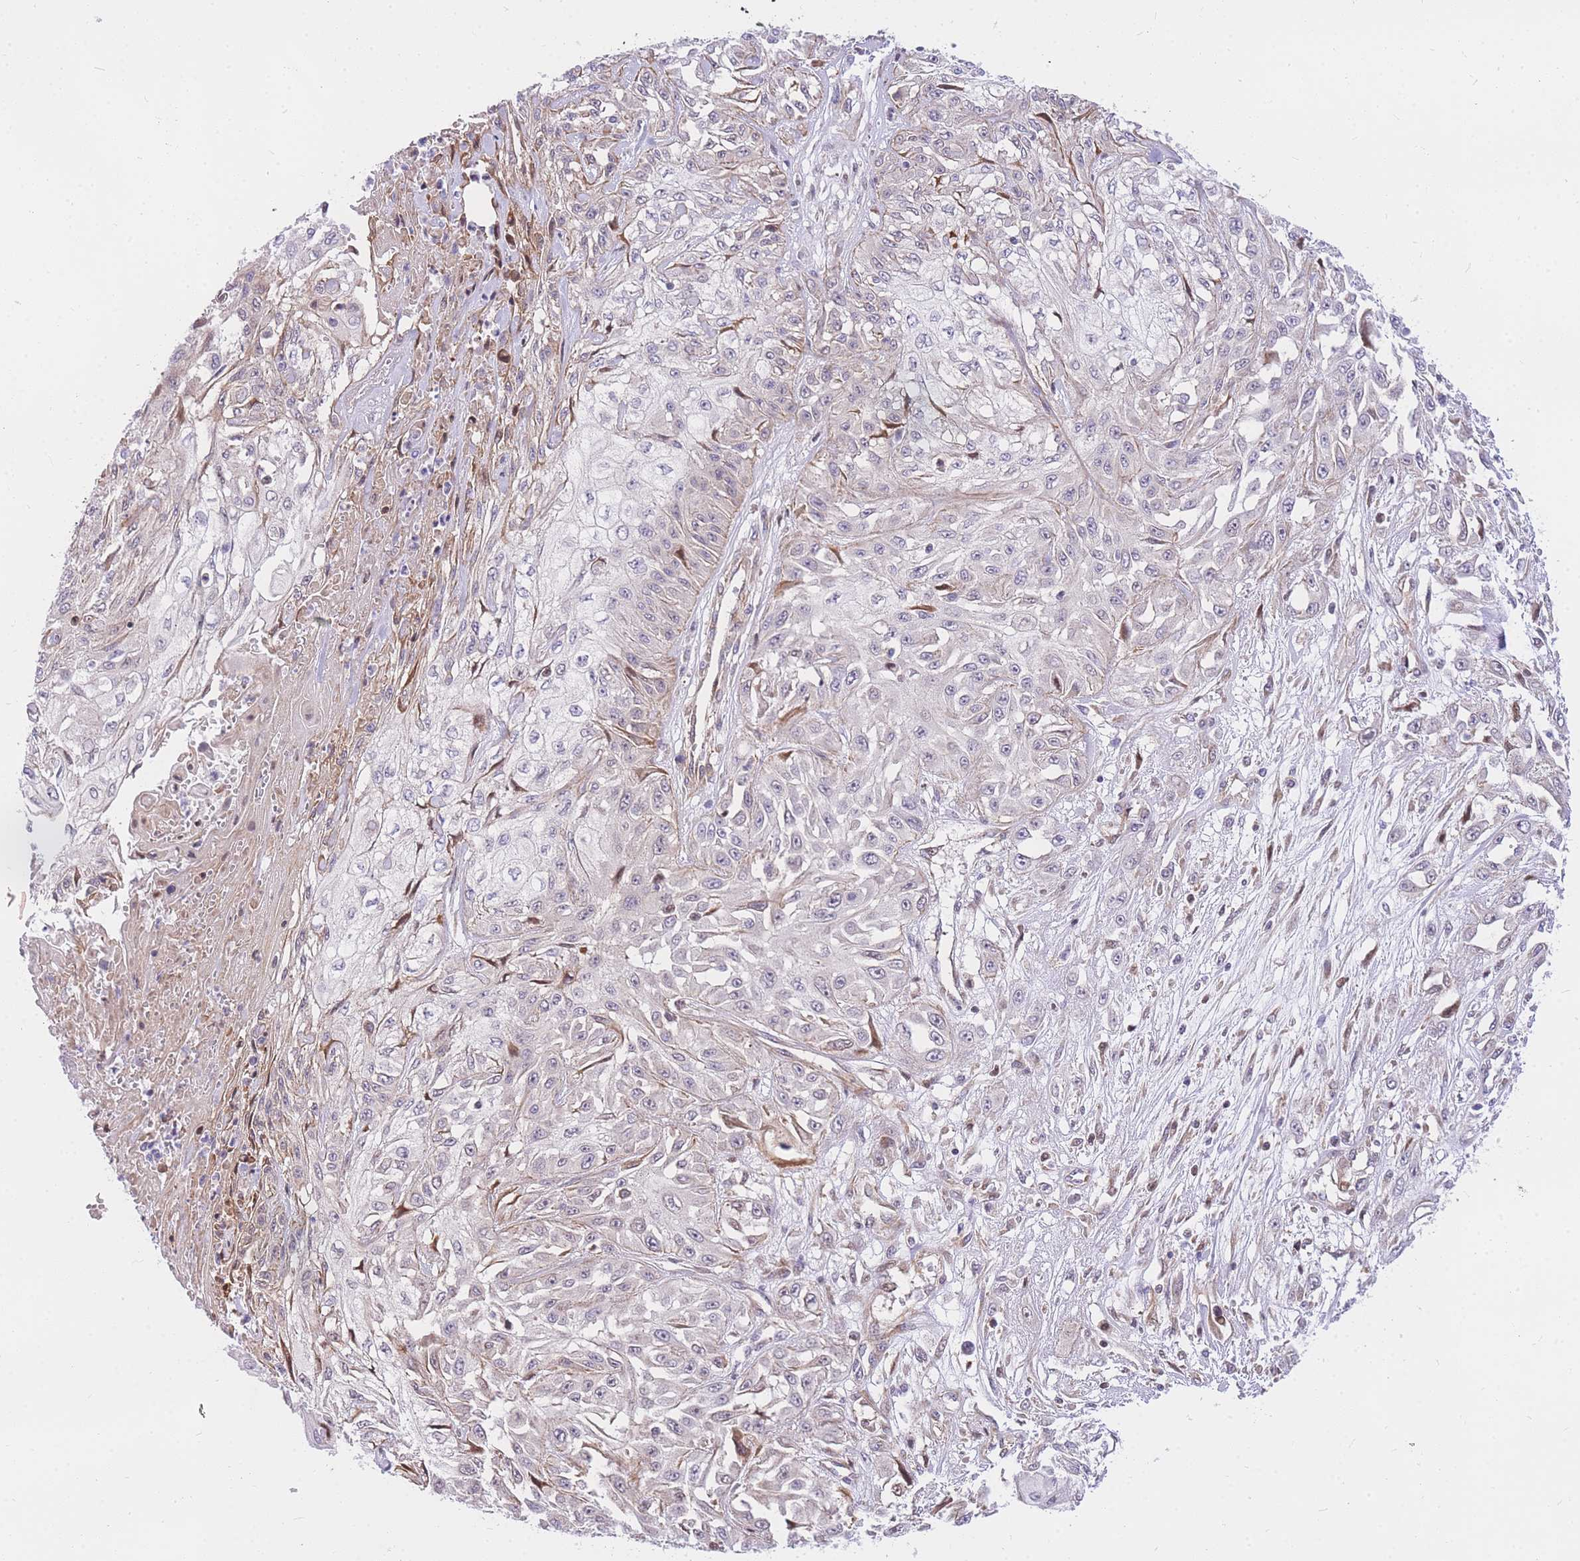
{"staining": {"intensity": "weak", "quantity": "<25%", "location": "cytoplasmic/membranous"}, "tissue": "skin cancer", "cell_type": "Tumor cells", "image_type": "cancer", "snomed": [{"axis": "morphology", "description": "Squamous cell carcinoma, NOS"}, {"axis": "morphology", "description": "Squamous cell carcinoma, metastatic, NOS"}, {"axis": "topography", "description": "Skin"}, {"axis": "topography", "description": "Lymph node"}], "caption": "Immunohistochemical staining of skin metastatic squamous cell carcinoma exhibits no significant expression in tumor cells.", "gene": "S100PBP", "patient": {"sex": "male", "age": 75}}